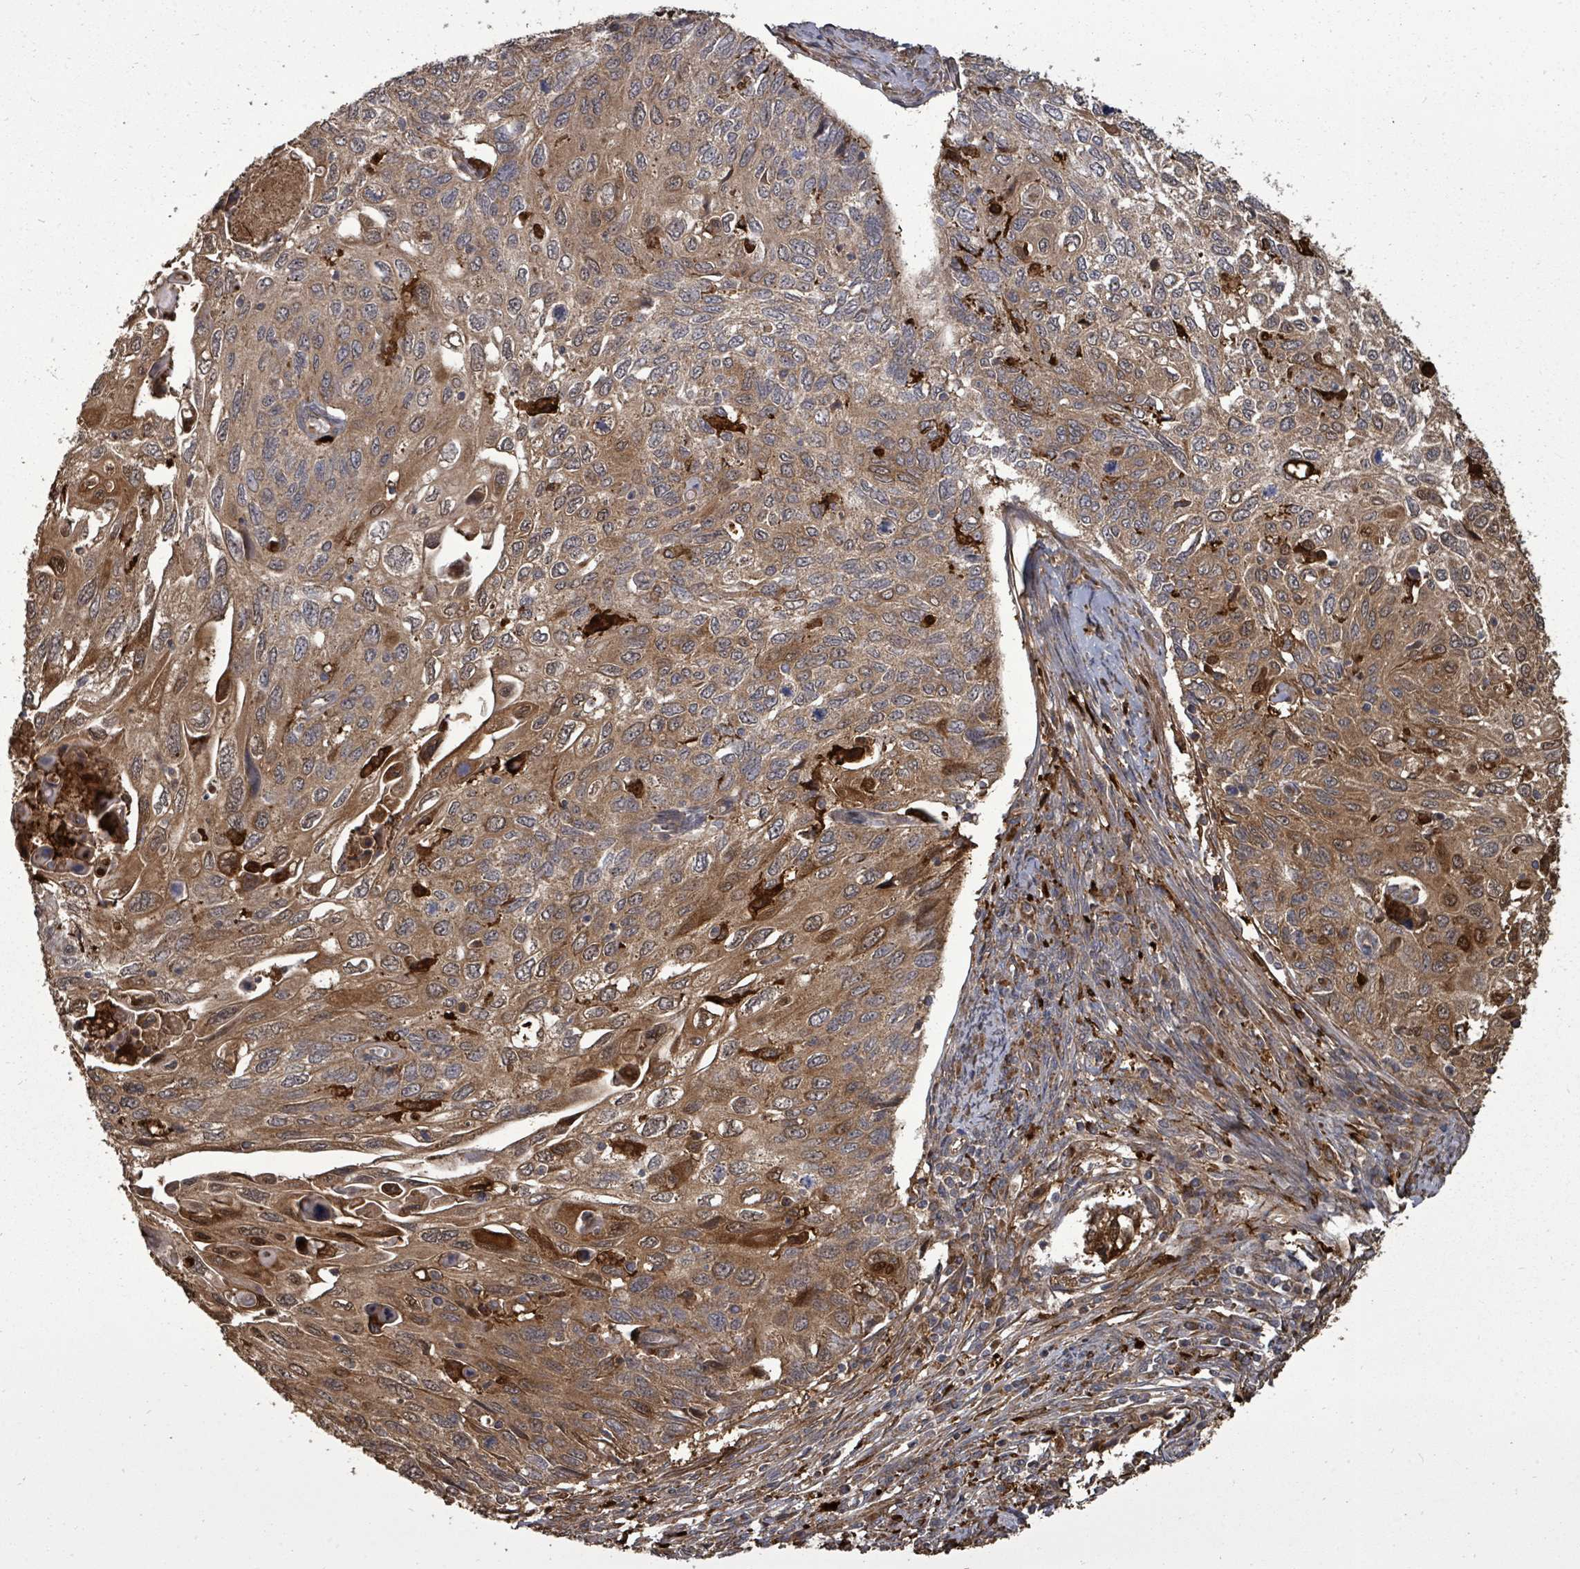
{"staining": {"intensity": "moderate", "quantity": ">75%", "location": "cytoplasmic/membranous"}, "tissue": "cervical cancer", "cell_type": "Tumor cells", "image_type": "cancer", "snomed": [{"axis": "morphology", "description": "Squamous cell carcinoma, NOS"}, {"axis": "topography", "description": "Cervix"}], "caption": "This is an image of immunohistochemistry staining of cervical cancer, which shows moderate positivity in the cytoplasmic/membranous of tumor cells.", "gene": "EIF3C", "patient": {"sex": "female", "age": 70}}